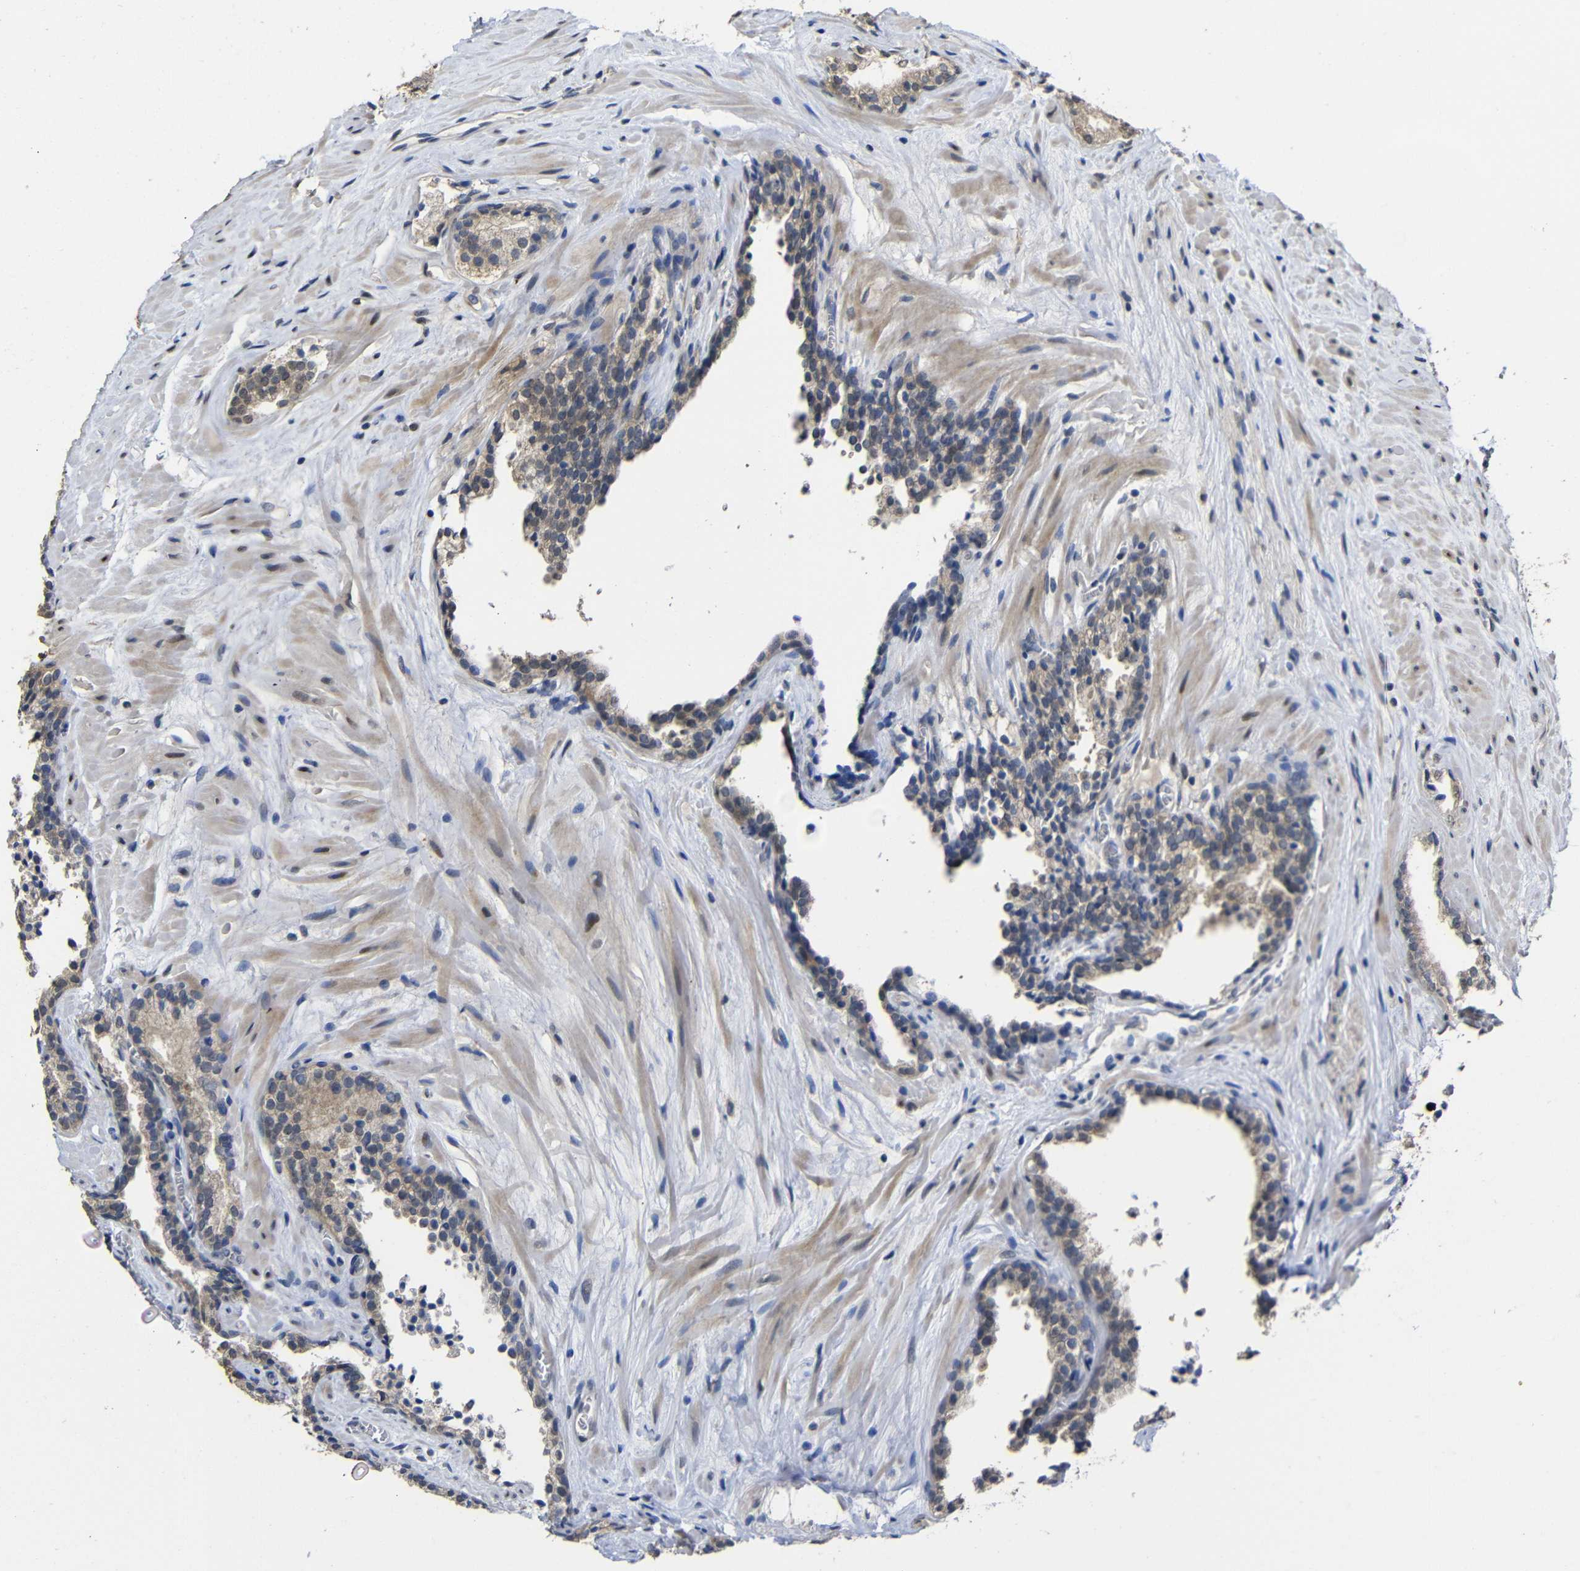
{"staining": {"intensity": "weak", "quantity": ">75%", "location": "cytoplasmic/membranous"}, "tissue": "prostate cancer", "cell_type": "Tumor cells", "image_type": "cancer", "snomed": [{"axis": "morphology", "description": "Adenocarcinoma, Low grade"}, {"axis": "topography", "description": "Prostate"}], "caption": "A micrograph of human prostate adenocarcinoma (low-grade) stained for a protein demonstrates weak cytoplasmic/membranous brown staining in tumor cells. (Brightfield microscopy of DAB IHC at high magnification).", "gene": "ATG12", "patient": {"sex": "male", "age": 60}}